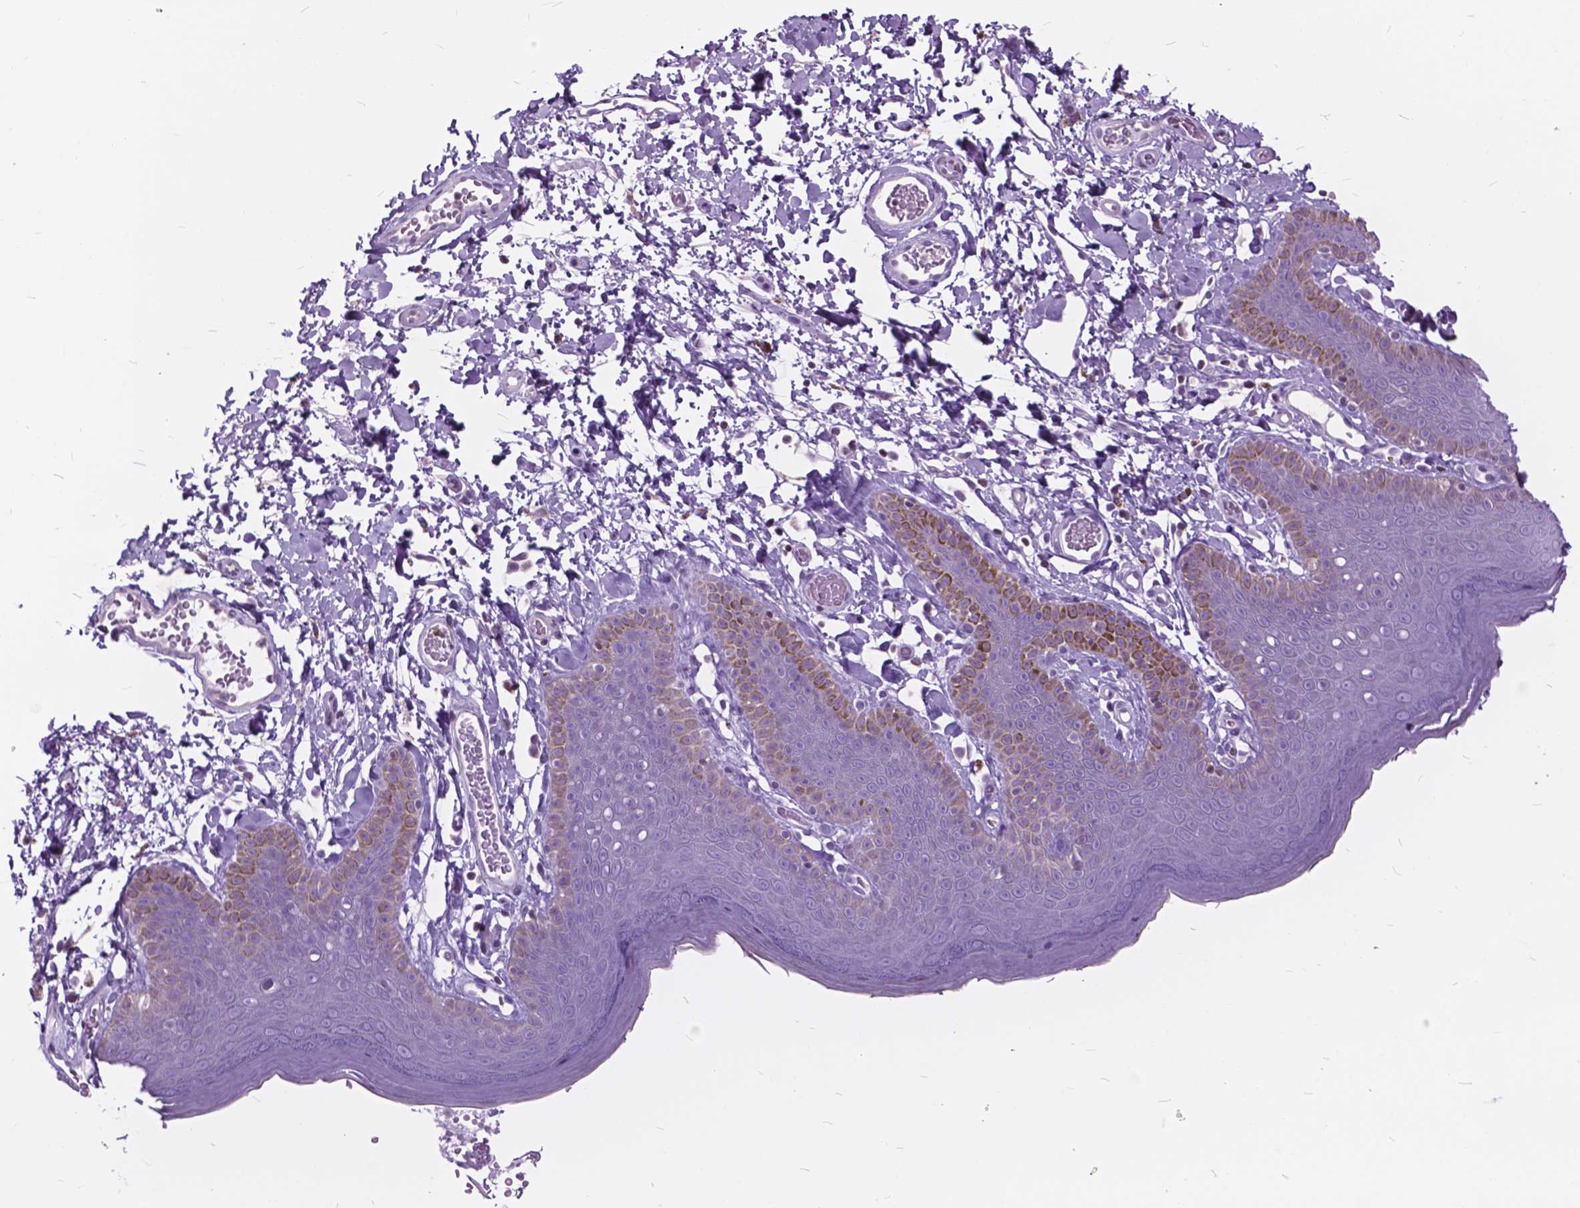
{"staining": {"intensity": "negative", "quantity": "none", "location": "none"}, "tissue": "skin", "cell_type": "Epidermal cells", "image_type": "normal", "snomed": [{"axis": "morphology", "description": "Normal tissue, NOS"}, {"axis": "topography", "description": "Anal"}], "caption": "Immunohistochemistry of benign skin demonstrates no expression in epidermal cells.", "gene": "SP140", "patient": {"sex": "male", "age": 53}}